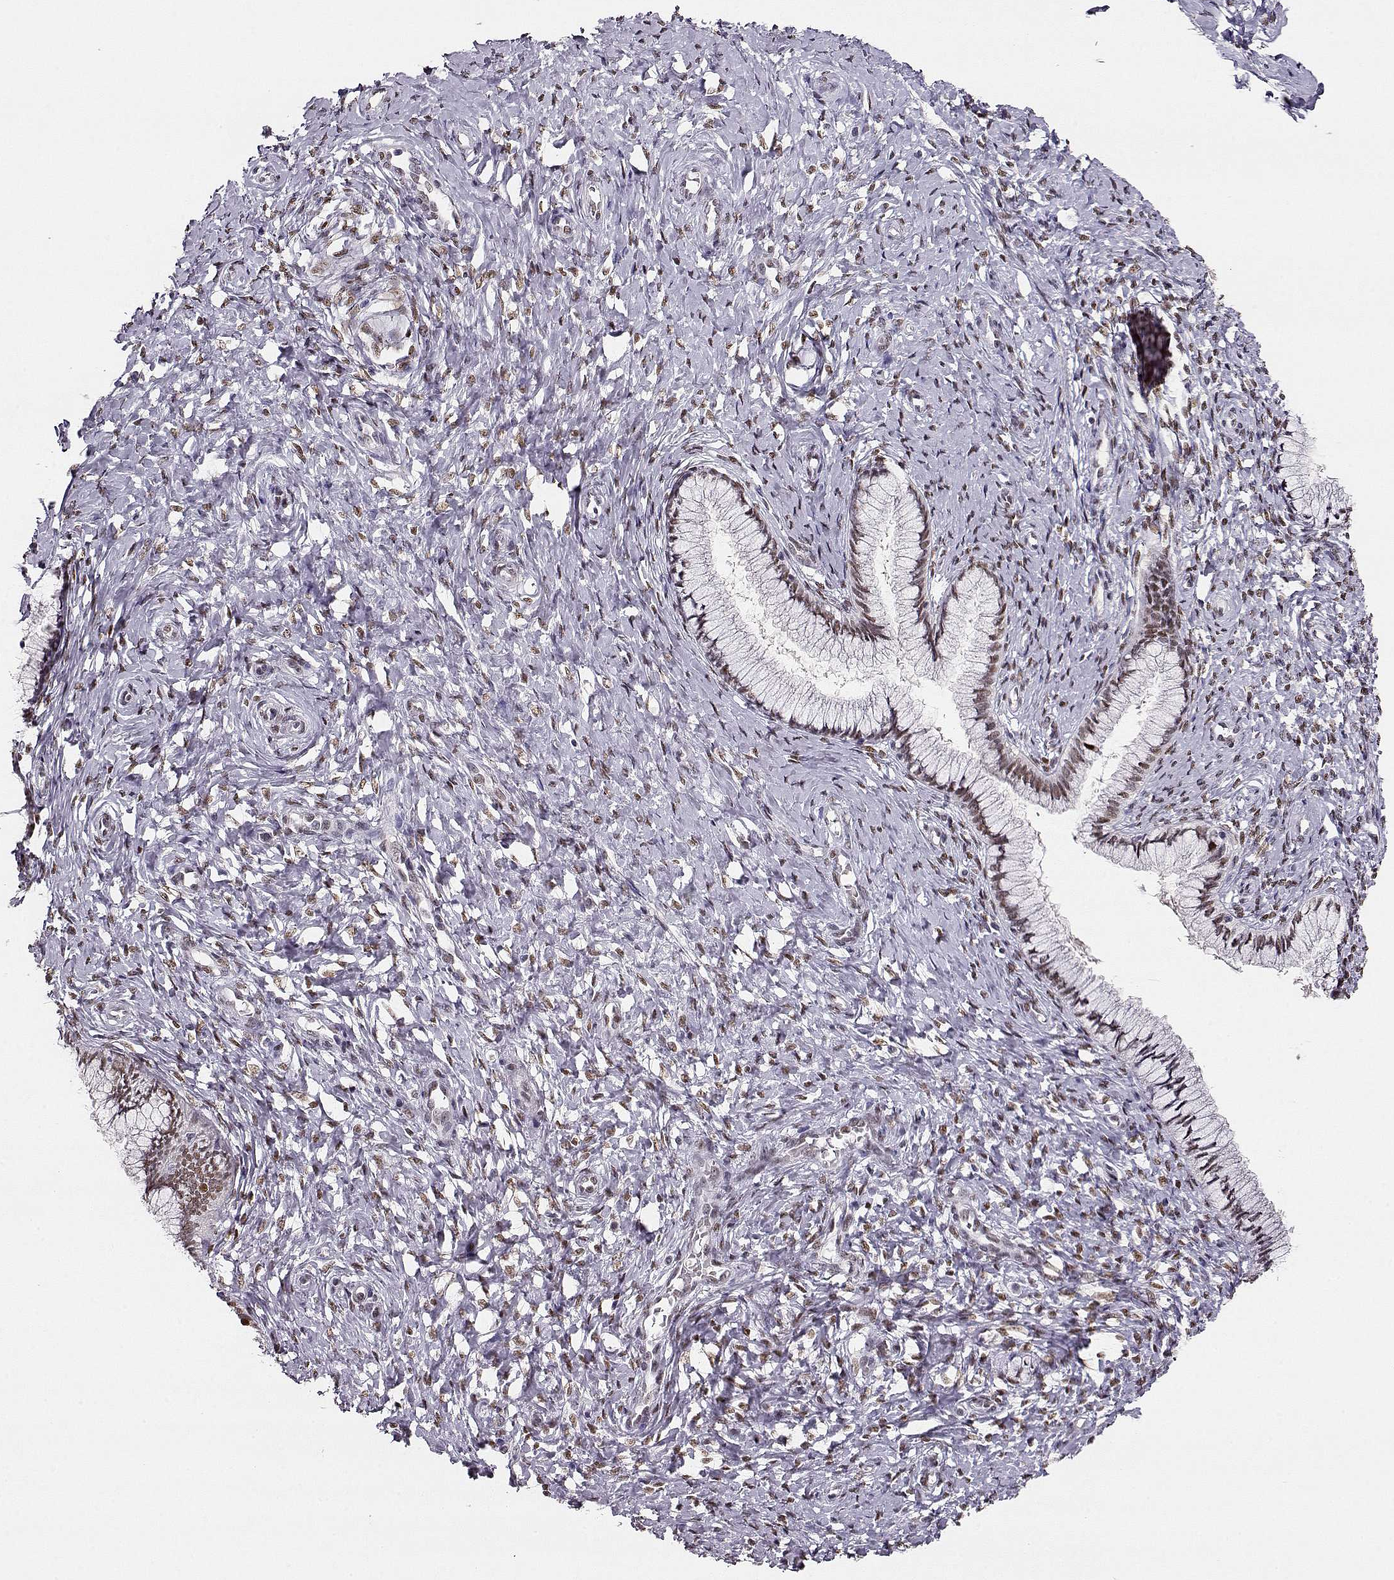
{"staining": {"intensity": "weak", "quantity": ">75%", "location": "nuclear"}, "tissue": "cervix", "cell_type": "Glandular cells", "image_type": "normal", "snomed": [{"axis": "morphology", "description": "Normal tissue, NOS"}, {"axis": "topography", "description": "Cervix"}], "caption": "Cervix stained with DAB immunohistochemistry demonstrates low levels of weak nuclear staining in approximately >75% of glandular cells. The staining was performed using DAB (3,3'-diaminobenzidine) to visualize the protein expression in brown, while the nuclei were stained in blue with hematoxylin (Magnification: 20x).", "gene": "POLI", "patient": {"sex": "female", "age": 37}}